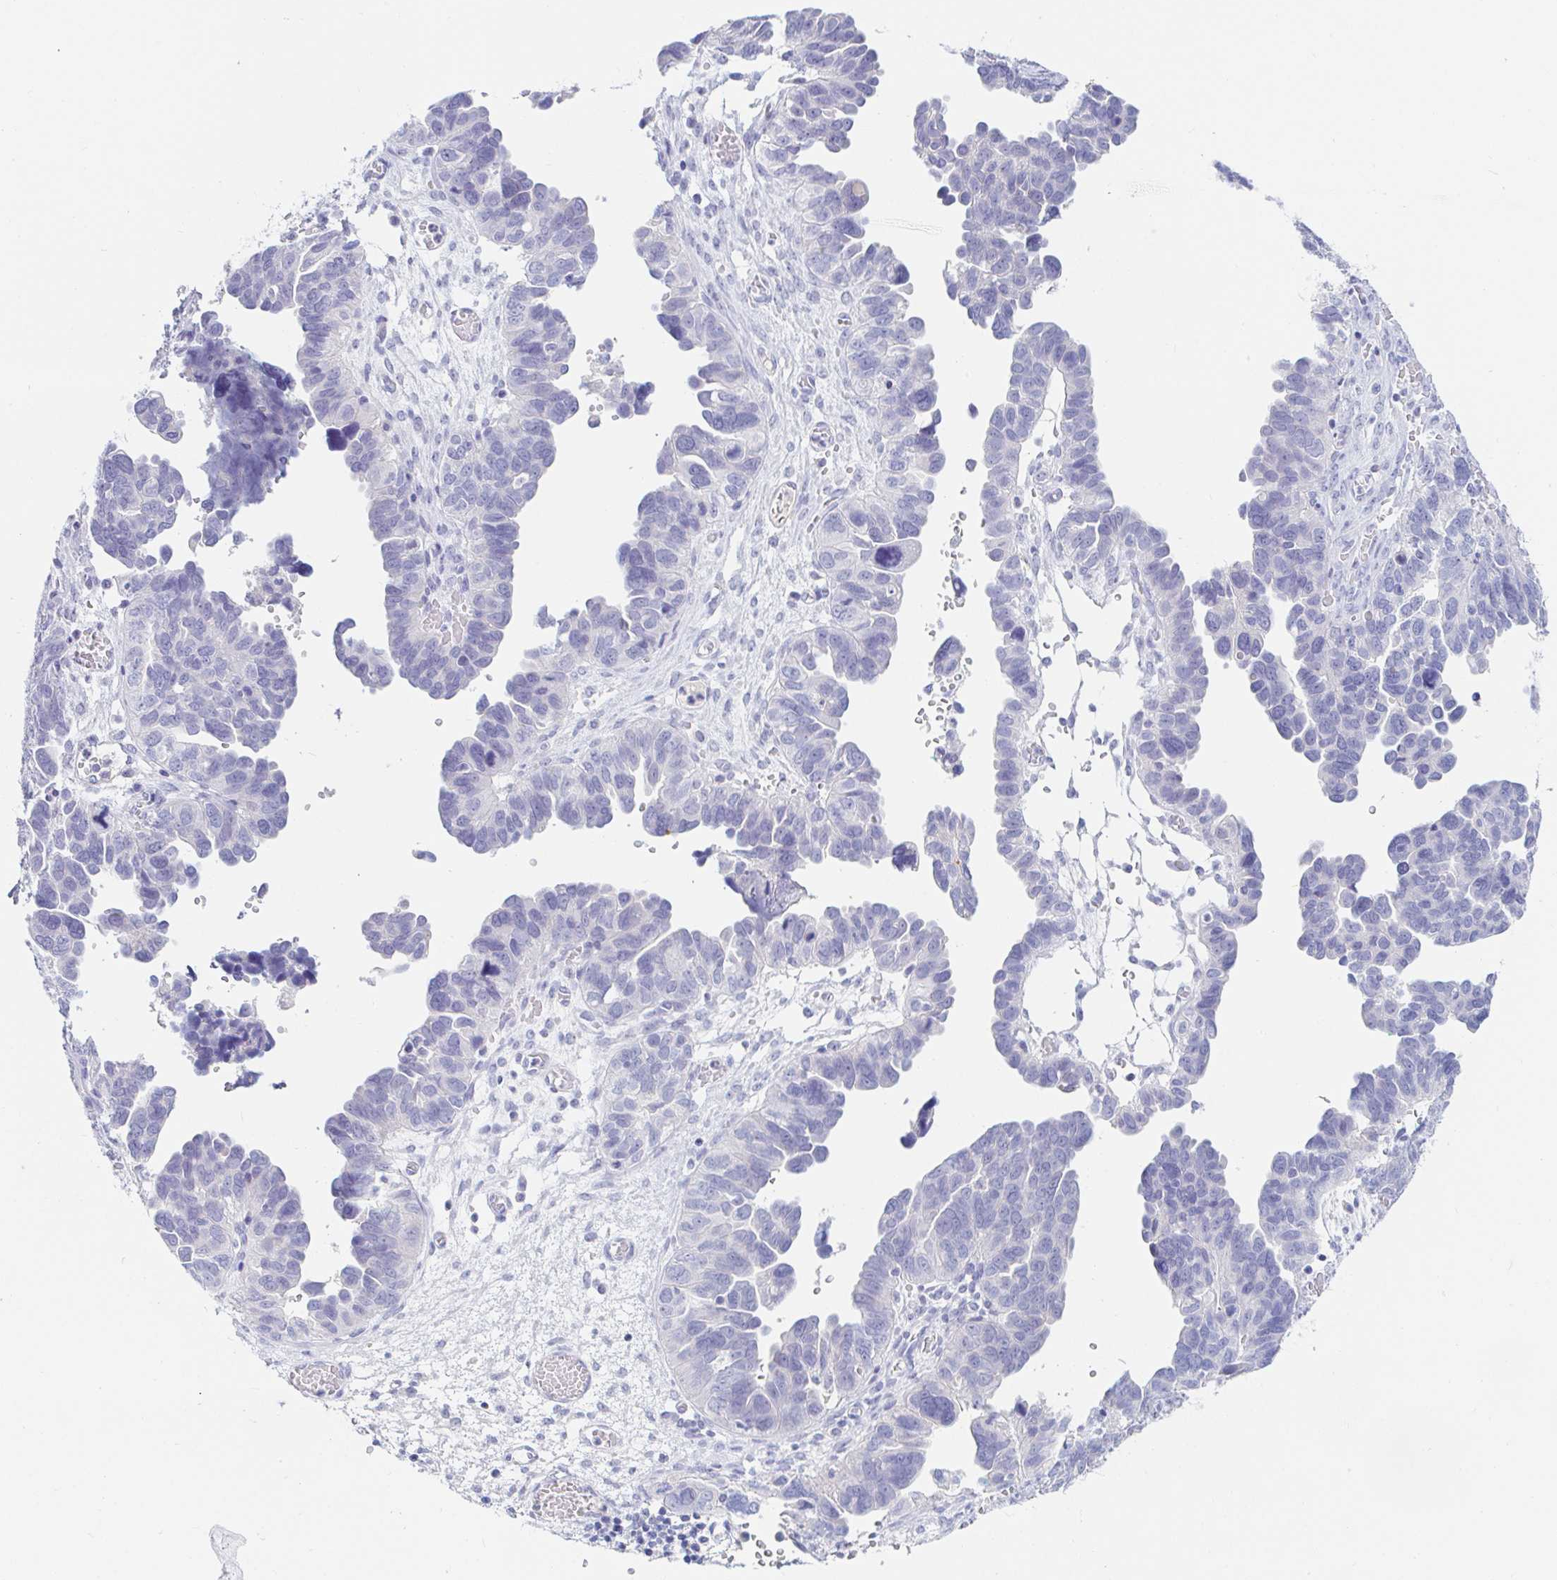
{"staining": {"intensity": "negative", "quantity": "none", "location": "none"}, "tissue": "ovarian cancer", "cell_type": "Tumor cells", "image_type": "cancer", "snomed": [{"axis": "morphology", "description": "Cystadenocarcinoma, serous, NOS"}, {"axis": "topography", "description": "Ovary"}], "caption": "Protein analysis of ovarian cancer (serous cystadenocarcinoma) shows no significant staining in tumor cells.", "gene": "TEX44", "patient": {"sex": "female", "age": 64}}